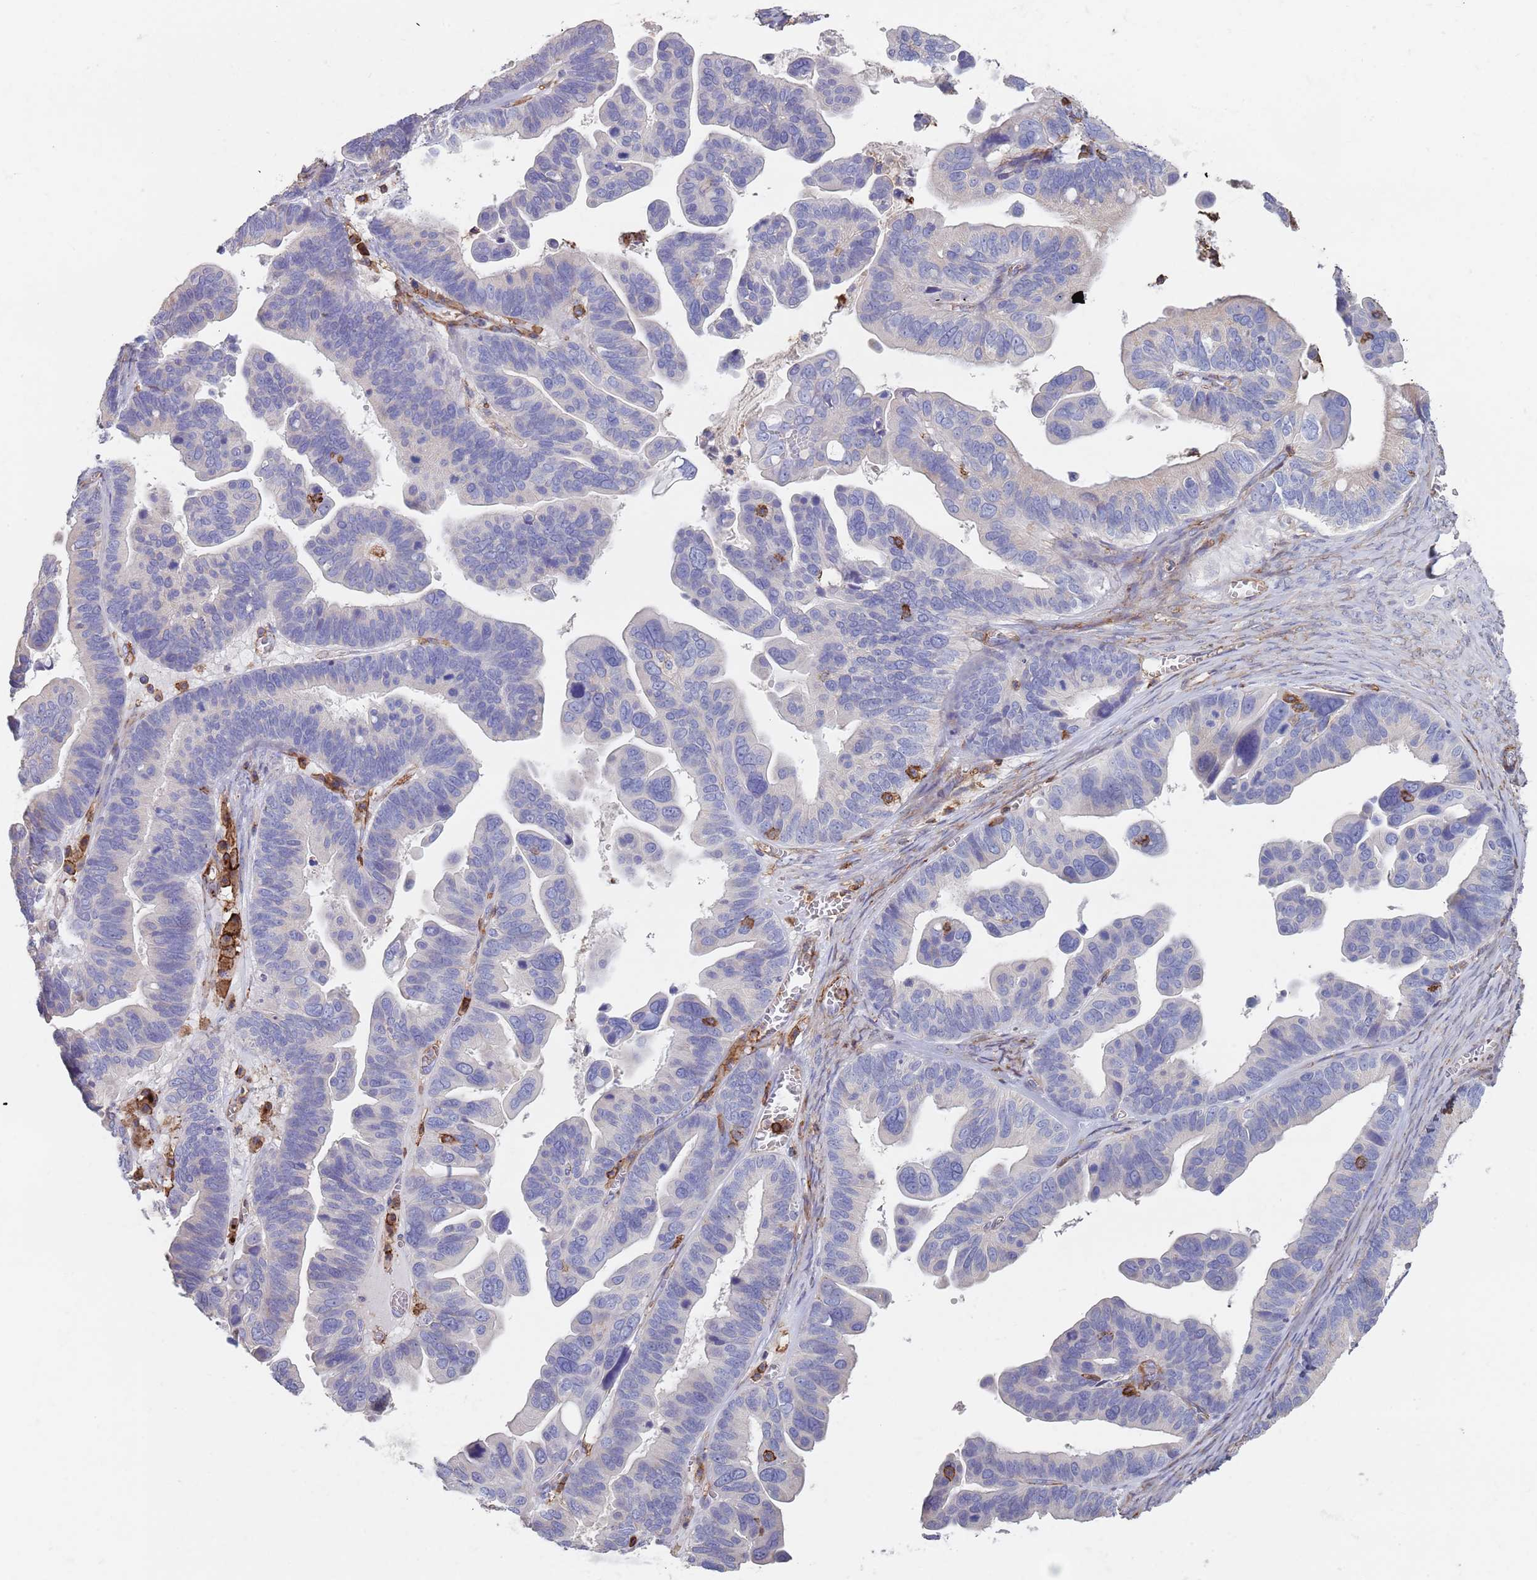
{"staining": {"intensity": "negative", "quantity": "none", "location": "none"}, "tissue": "ovarian cancer", "cell_type": "Tumor cells", "image_type": "cancer", "snomed": [{"axis": "morphology", "description": "Cystadenocarcinoma, serous, NOS"}, {"axis": "topography", "description": "Ovary"}], "caption": "Tumor cells are negative for protein expression in human ovarian cancer. The staining is performed using DAB (3,3'-diaminobenzidine) brown chromogen with nuclei counter-stained in using hematoxylin.", "gene": "RNF144A", "patient": {"sex": "female", "age": 56}}